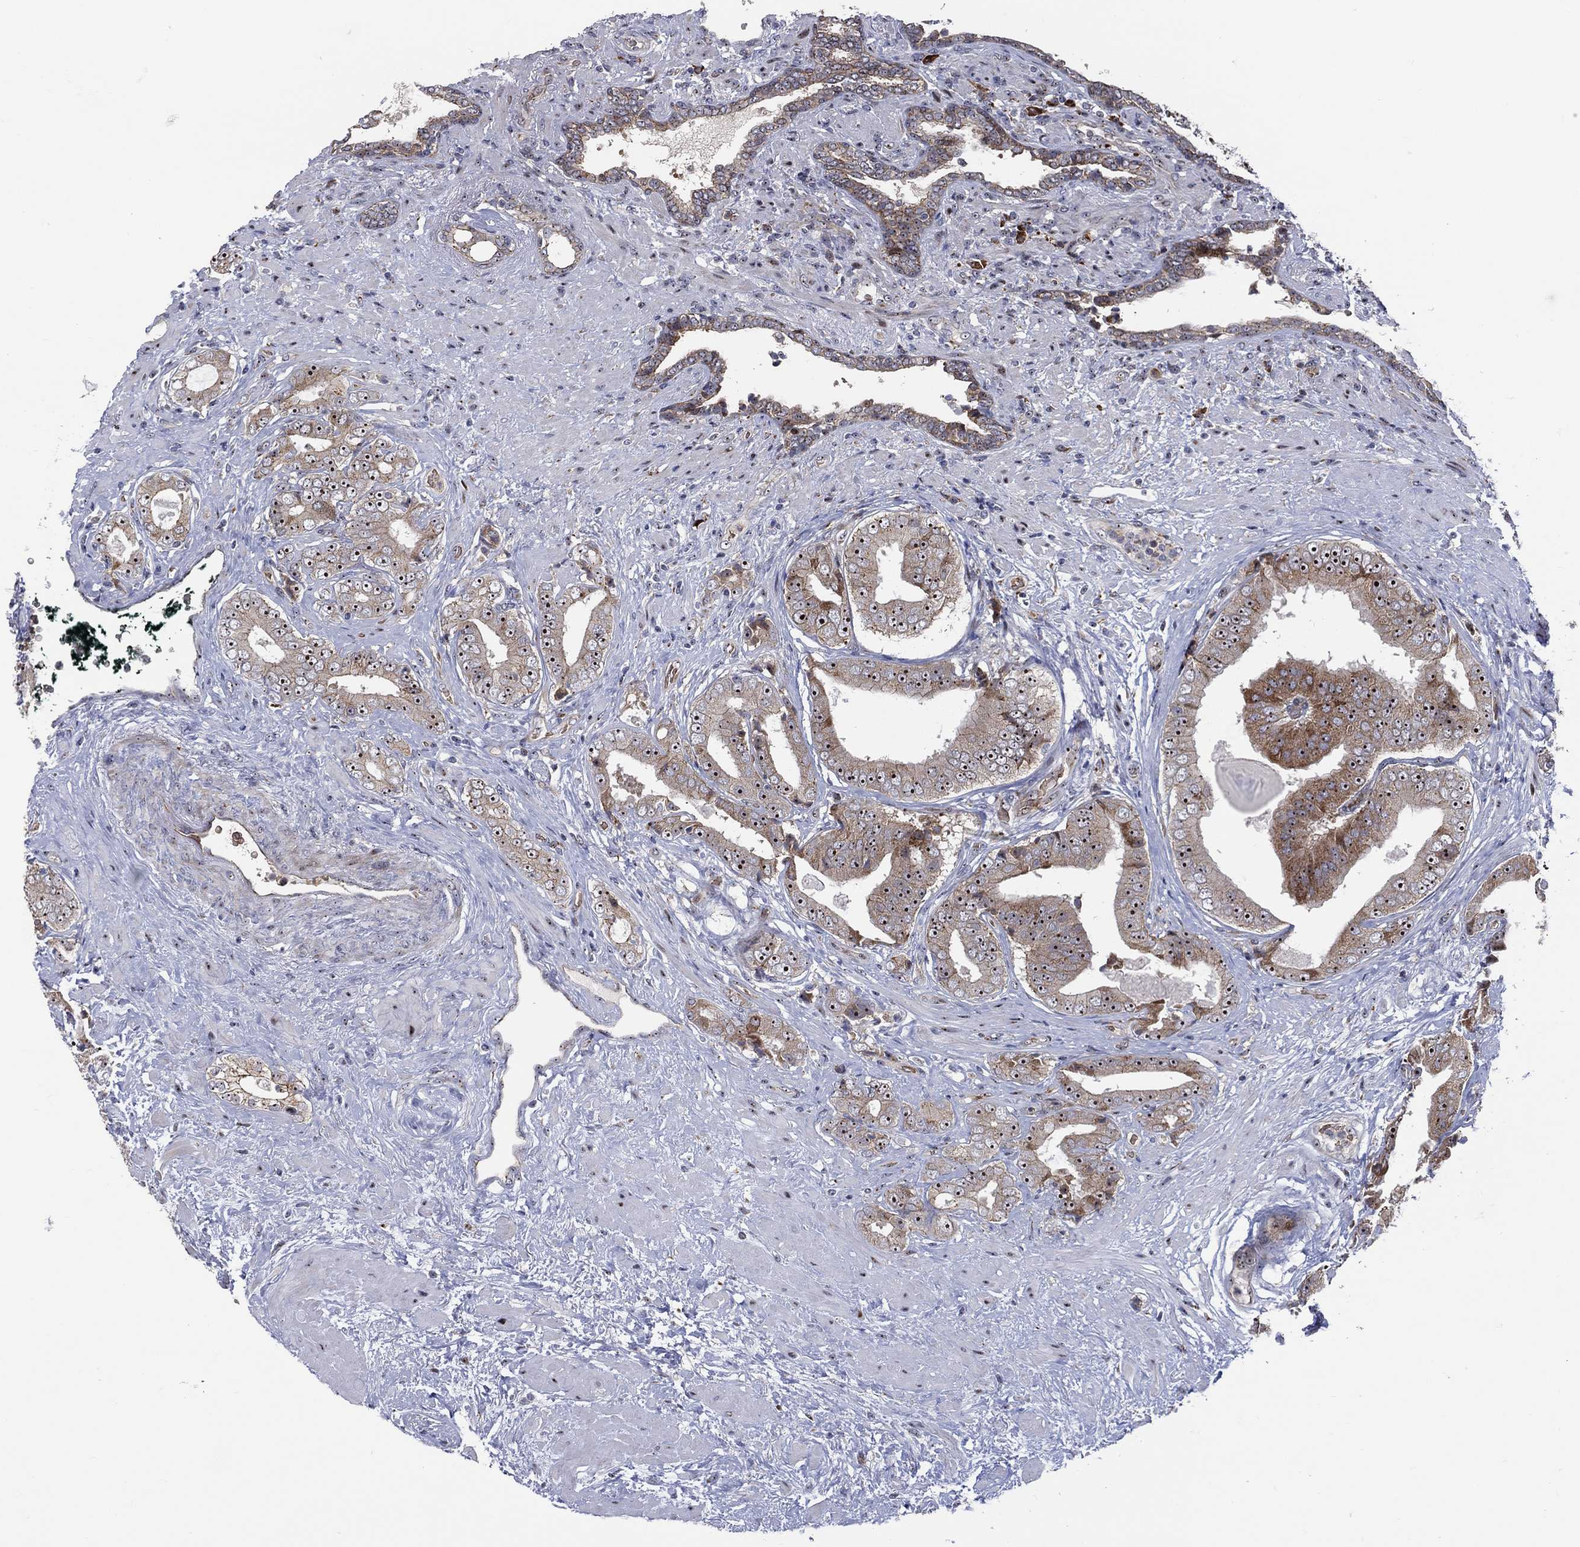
{"staining": {"intensity": "moderate", "quantity": "25%-75%", "location": "cytoplasmic/membranous"}, "tissue": "prostate cancer", "cell_type": "Tumor cells", "image_type": "cancer", "snomed": [{"axis": "morphology", "description": "Adenocarcinoma, Low grade"}, {"axis": "topography", "description": "Prostate and seminal vesicle, NOS"}], "caption": "Immunohistochemical staining of human prostate cancer exhibits medium levels of moderate cytoplasmic/membranous staining in approximately 25%-75% of tumor cells. Immunohistochemistry (ihc) stains the protein of interest in brown and the nuclei are stained blue.", "gene": "VHL", "patient": {"sex": "male", "age": 61}}